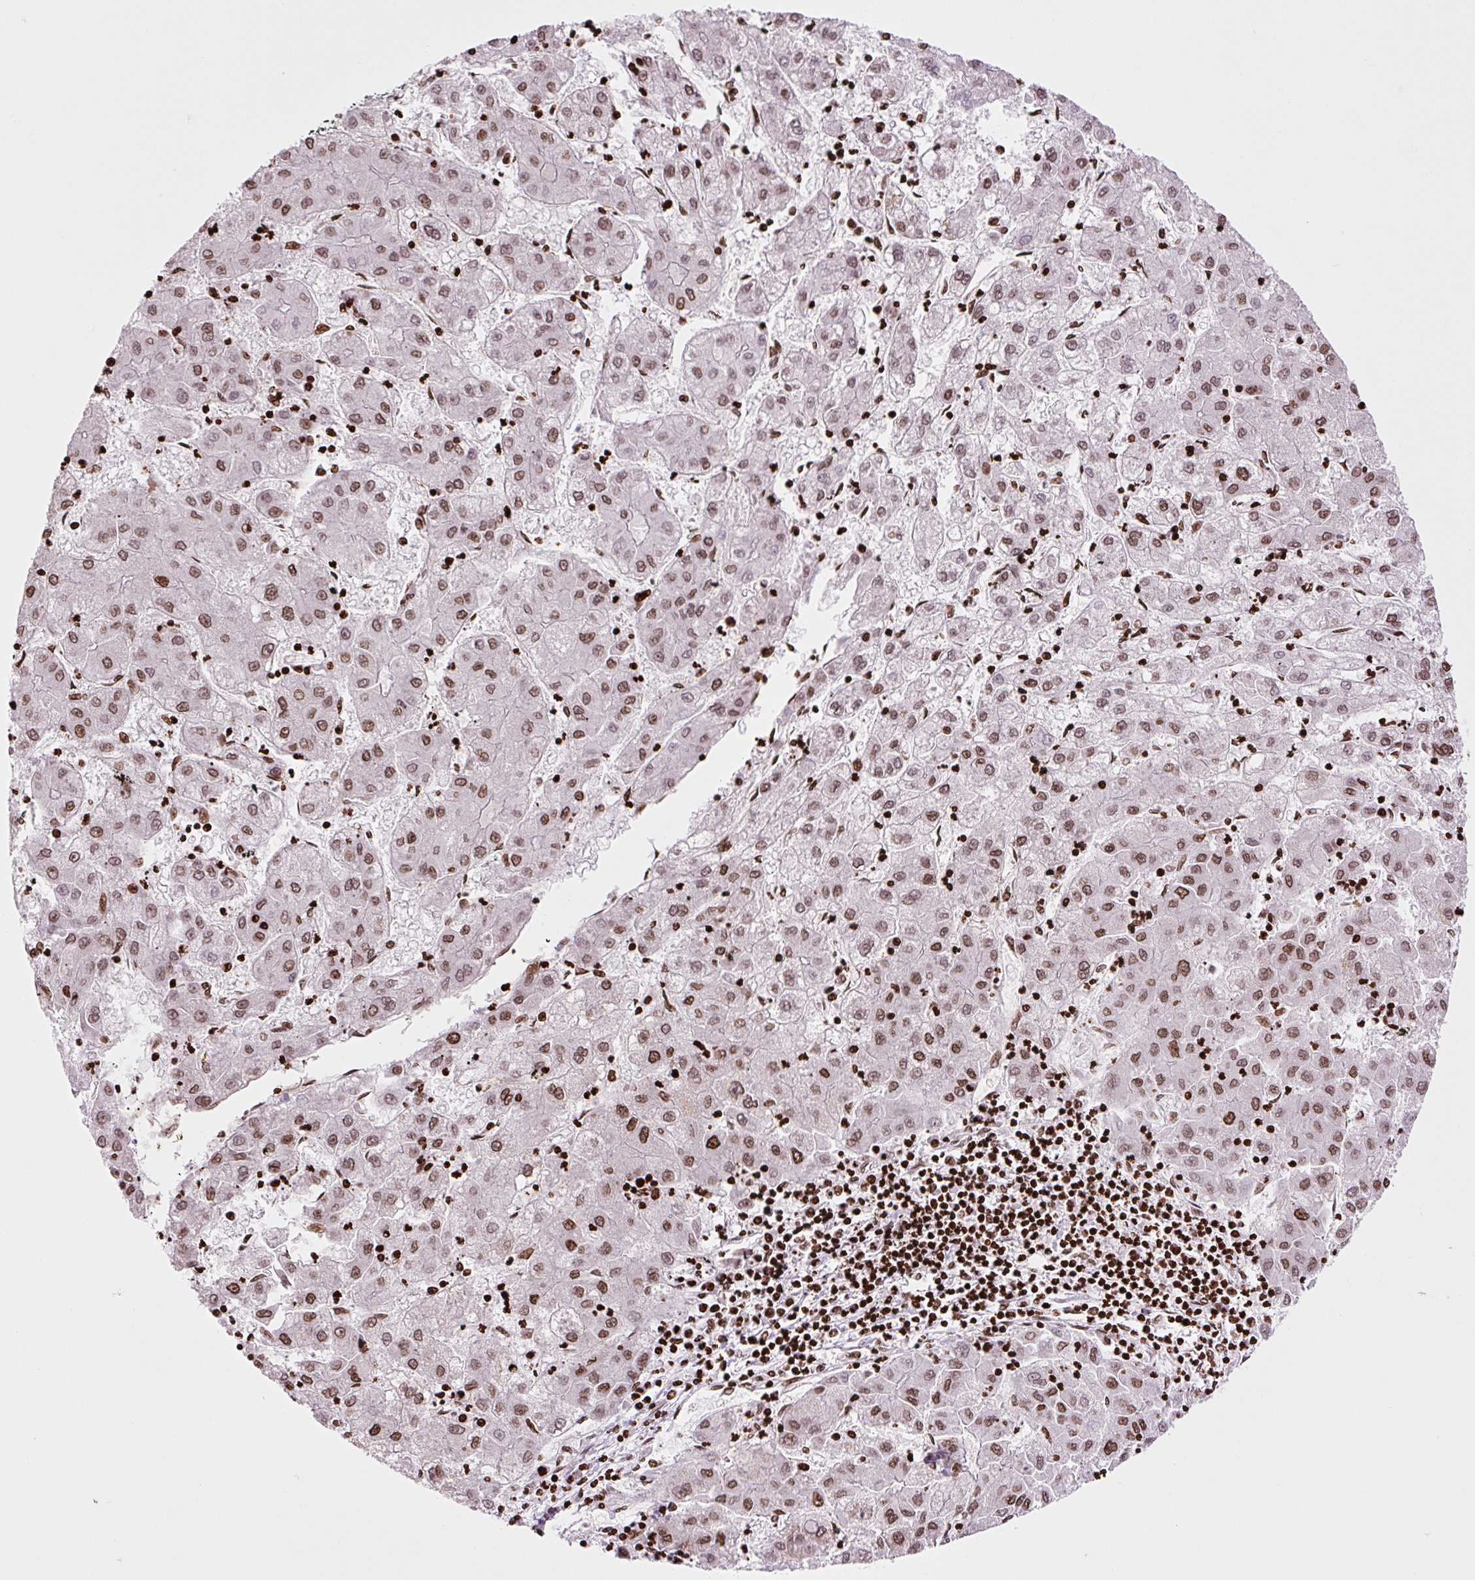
{"staining": {"intensity": "moderate", "quantity": ">75%", "location": "nuclear"}, "tissue": "liver cancer", "cell_type": "Tumor cells", "image_type": "cancer", "snomed": [{"axis": "morphology", "description": "Carcinoma, Hepatocellular, NOS"}, {"axis": "topography", "description": "Liver"}], "caption": "This micrograph shows IHC staining of liver cancer (hepatocellular carcinoma), with medium moderate nuclear positivity in approximately >75% of tumor cells.", "gene": "H1-3", "patient": {"sex": "male", "age": 72}}